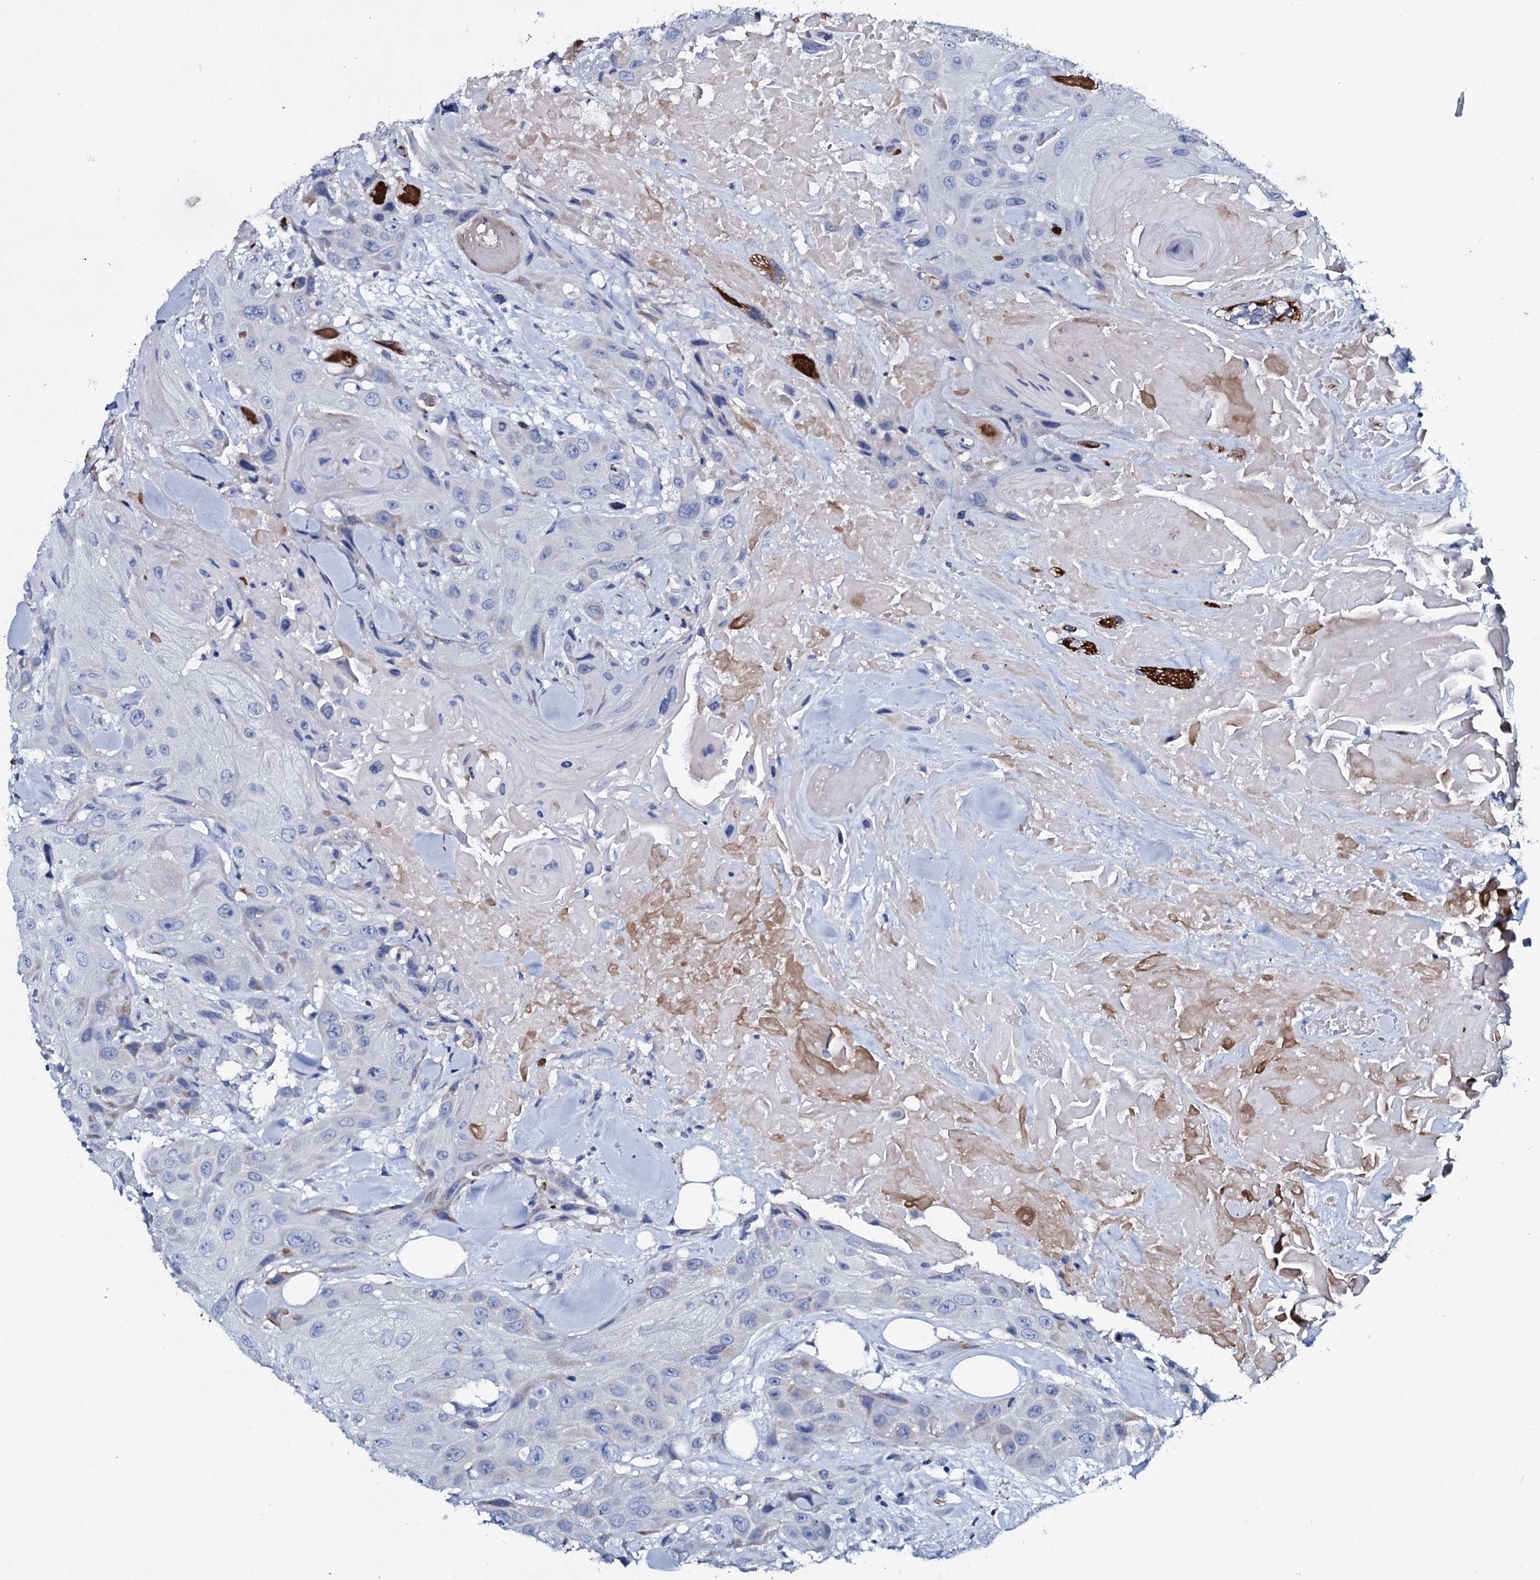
{"staining": {"intensity": "negative", "quantity": "none", "location": "none"}, "tissue": "head and neck cancer", "cell_type": "Tumor cells", "image_type": "cancer", "snomed": [{"axis": "morphology", "description": "Squamous cell carcinoma, NOS"}, {"axis": "topography", "description": "Head-Neck"}], "caption": "IHC micrograph of neoplastic tissue: squamous cell carcinoma (head and neck) stained with DAB (3,3'-diaminobenzidine) shows no significant protein positivity in tumor cells.", "gene": "TPGS2", "patient": {"sex": "male", "age": 81}}